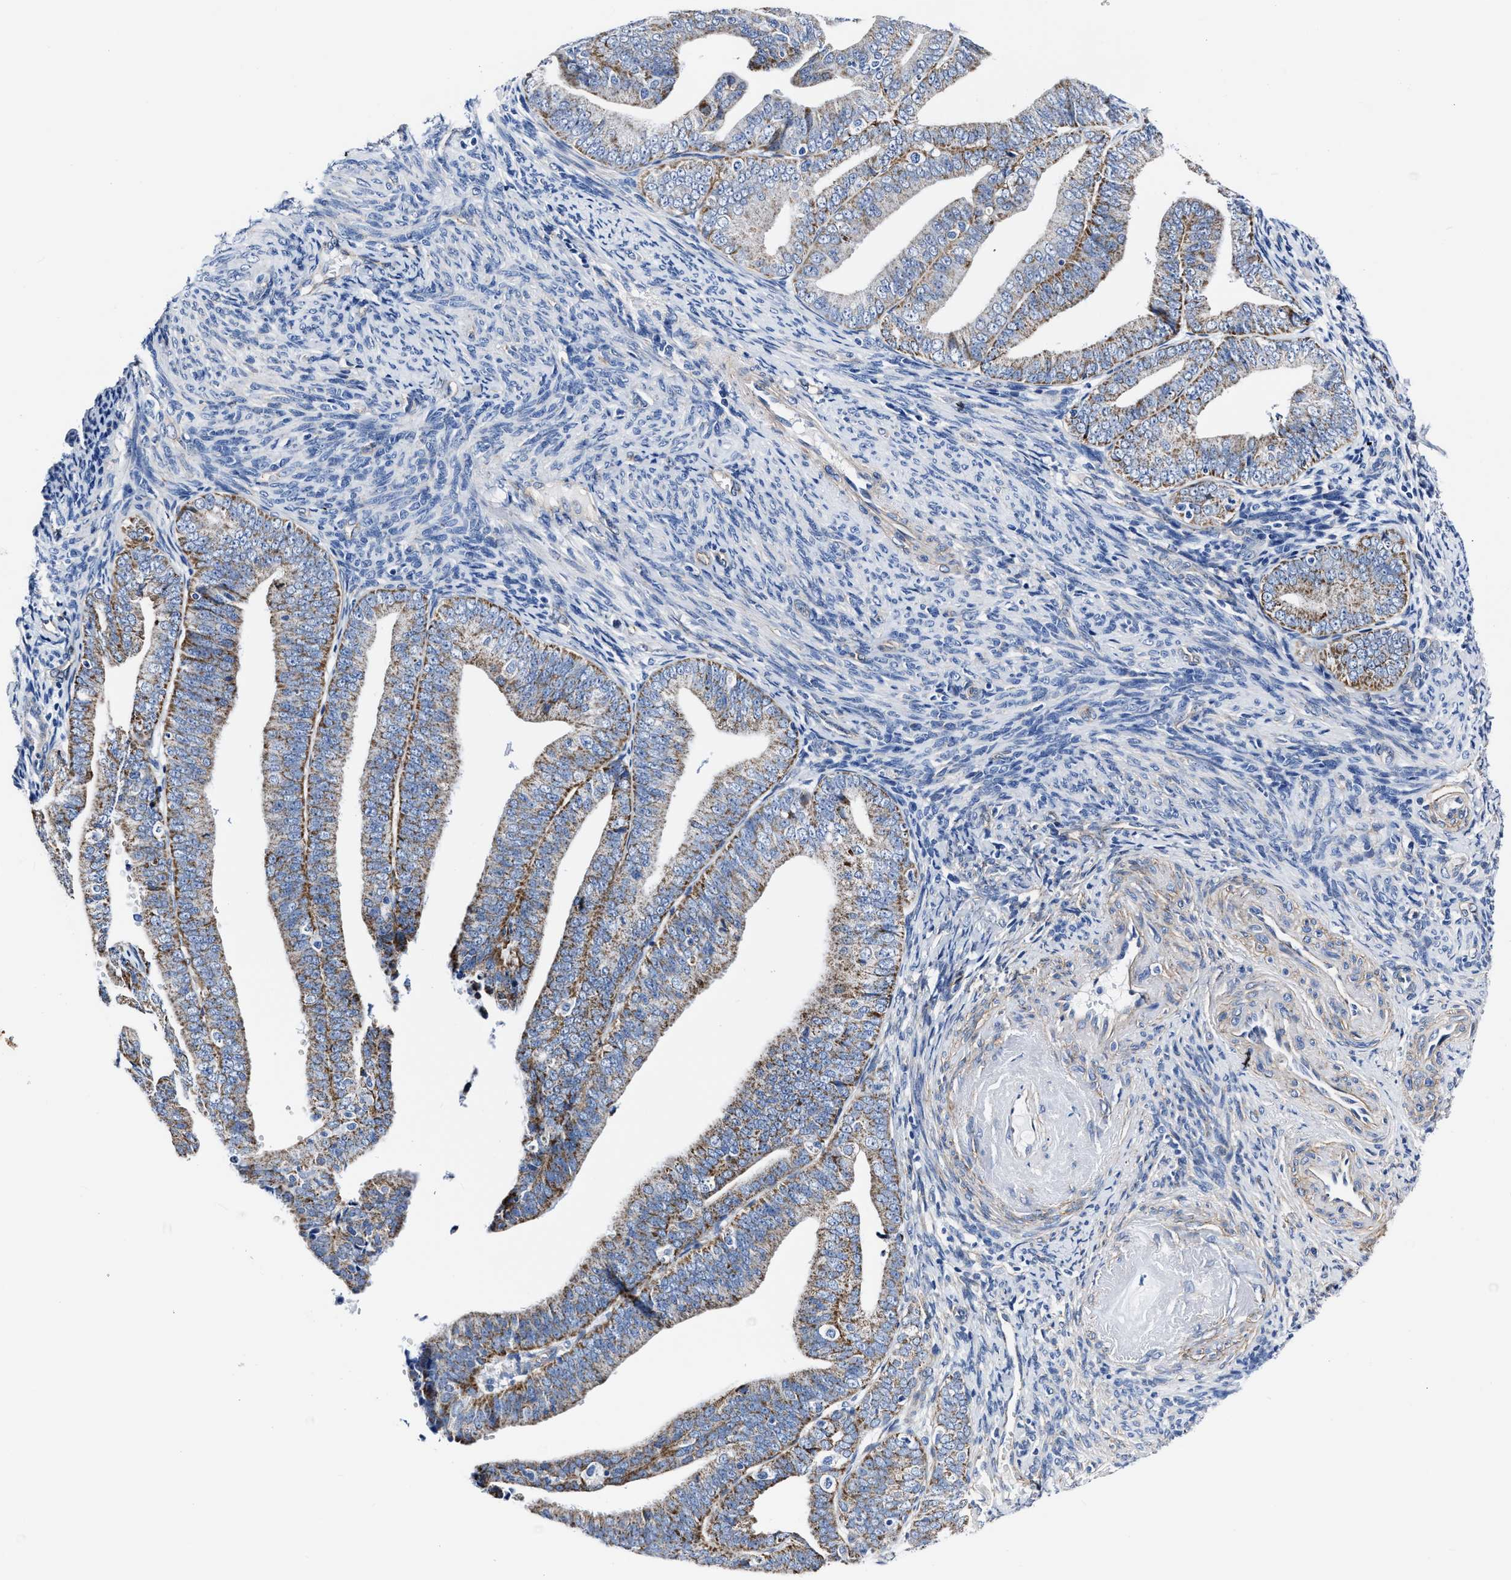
{"staining": {"intensity": "moderate", "quantity": ">75%", "location": "cytoplasmic/membranous"}, "tissue": "endometrial cancer", "cell_type": "Tumor cells", "image_type": "cancer", "snomed": [{"axis": "morphology", "description": "Adenocarcinoma, NOS"}, {"axis": "topography", "description": "Endometrium"}], "caption": "Brown immunohistochemical staining in human endometrial cancer exhibits moderate cytoplasmic/membranous positivity in approximately >75% of tumor cells. (DAB = brown stain, brightfield microscopy at high magnification).", "gene": "KCNMB3", "patient": {"sex": "female", "age": 63}}